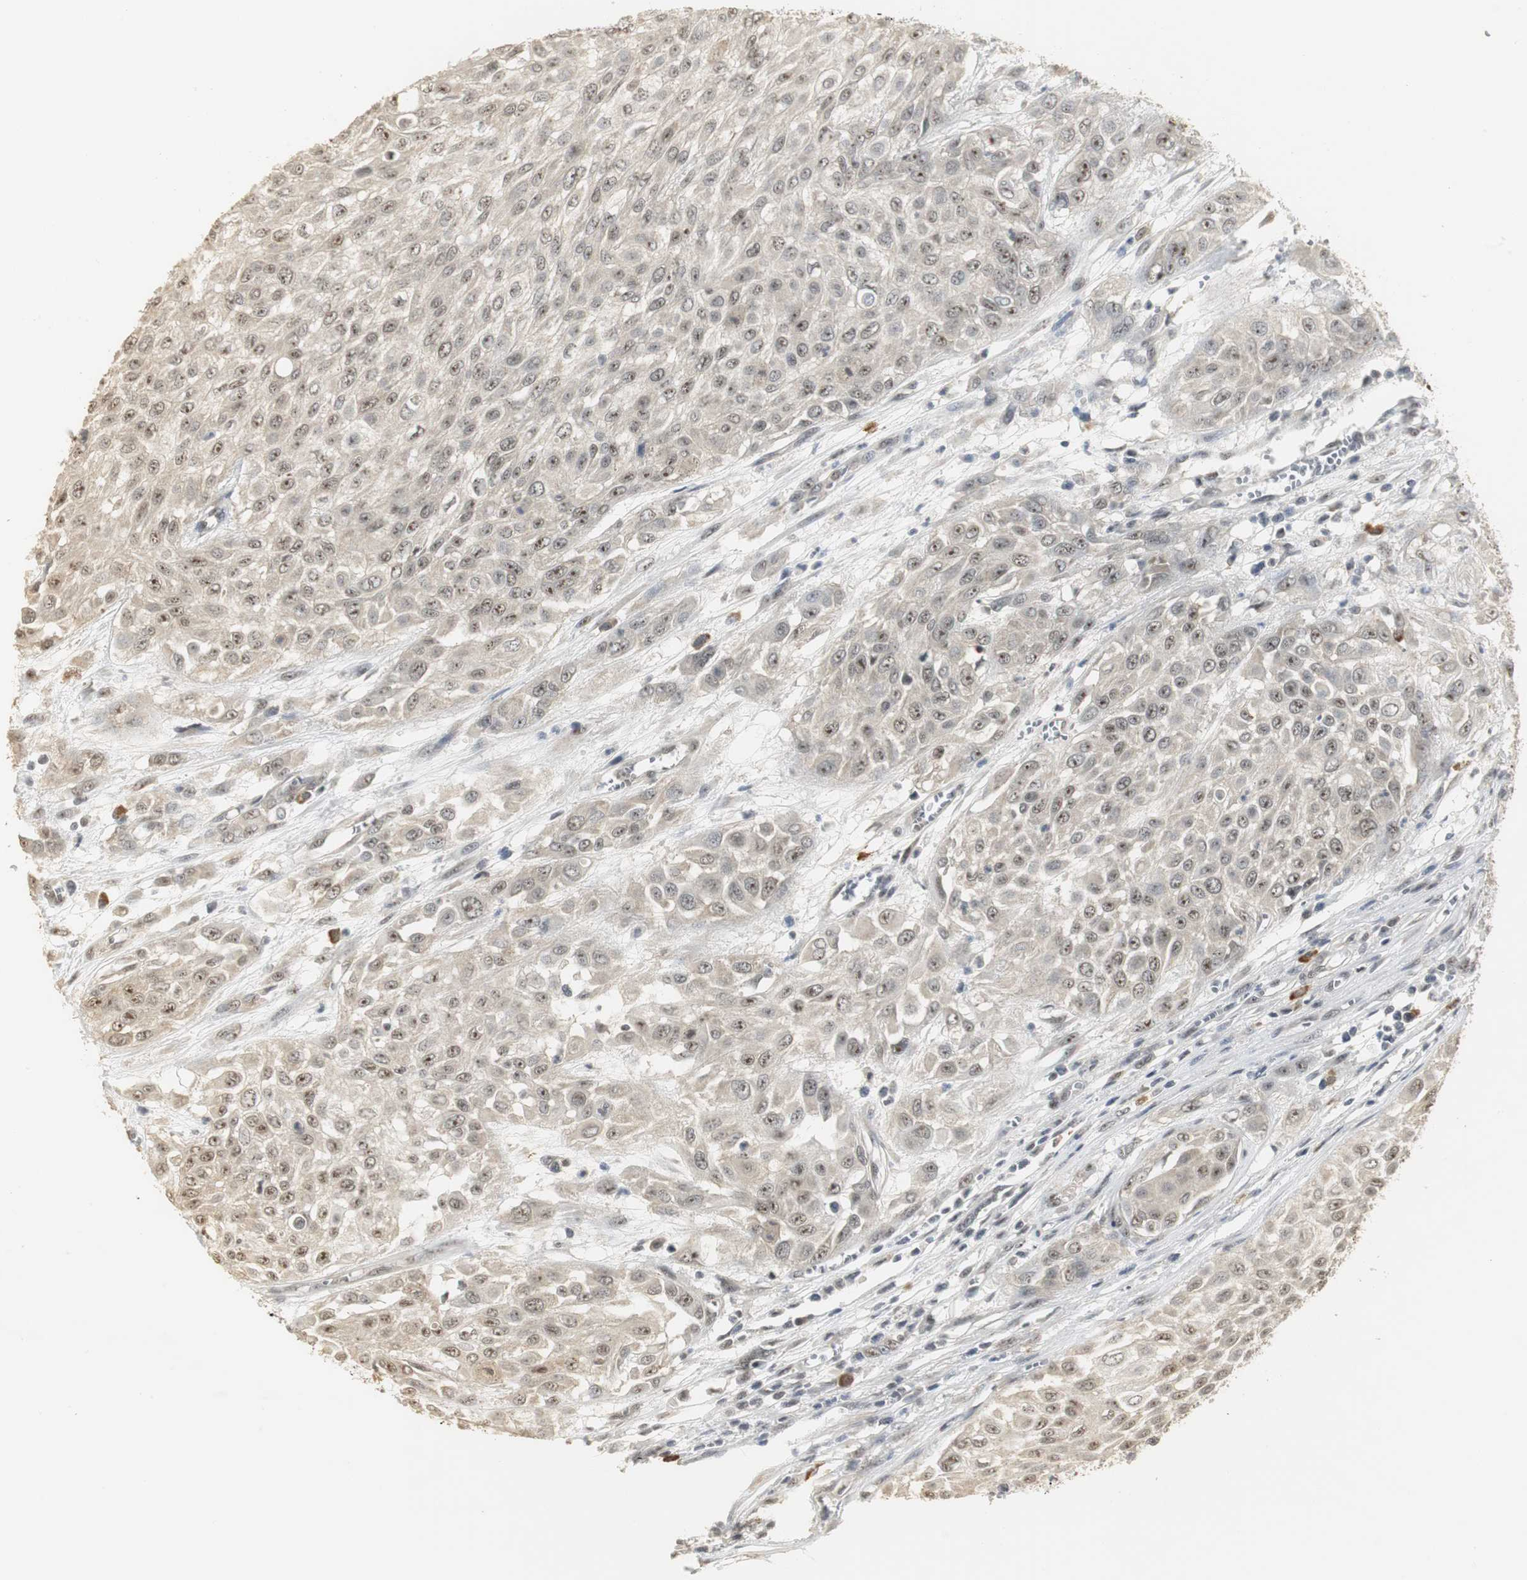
{"staining": {"intensity": "weak", "quantity": "25%-75%", "location": "cytoplasmic/membranous,nuclear"}, "tissue": "urothelial cancer", "cell_type": "Tumor cells", "image_type": "cancer", "snomed": [{"axis": "morphology", "description": "Urothelial carcinoma, High grade"}, {"axis": "topography", "description": "Urinary bladder"}], "caption": "IHC image of neoplastic tissue: human urothelial cancer stained using immunohistochemistry (IHC) exhibits low levels of weak protein expression localized specifically in the cytoplasmic/membranous and nuclear of tumor cells, appearing as a cytoplasmic/membranous and nuclear brown color.", "gene": "ELOA", "patient": {"sex": "male", "age": 57}}